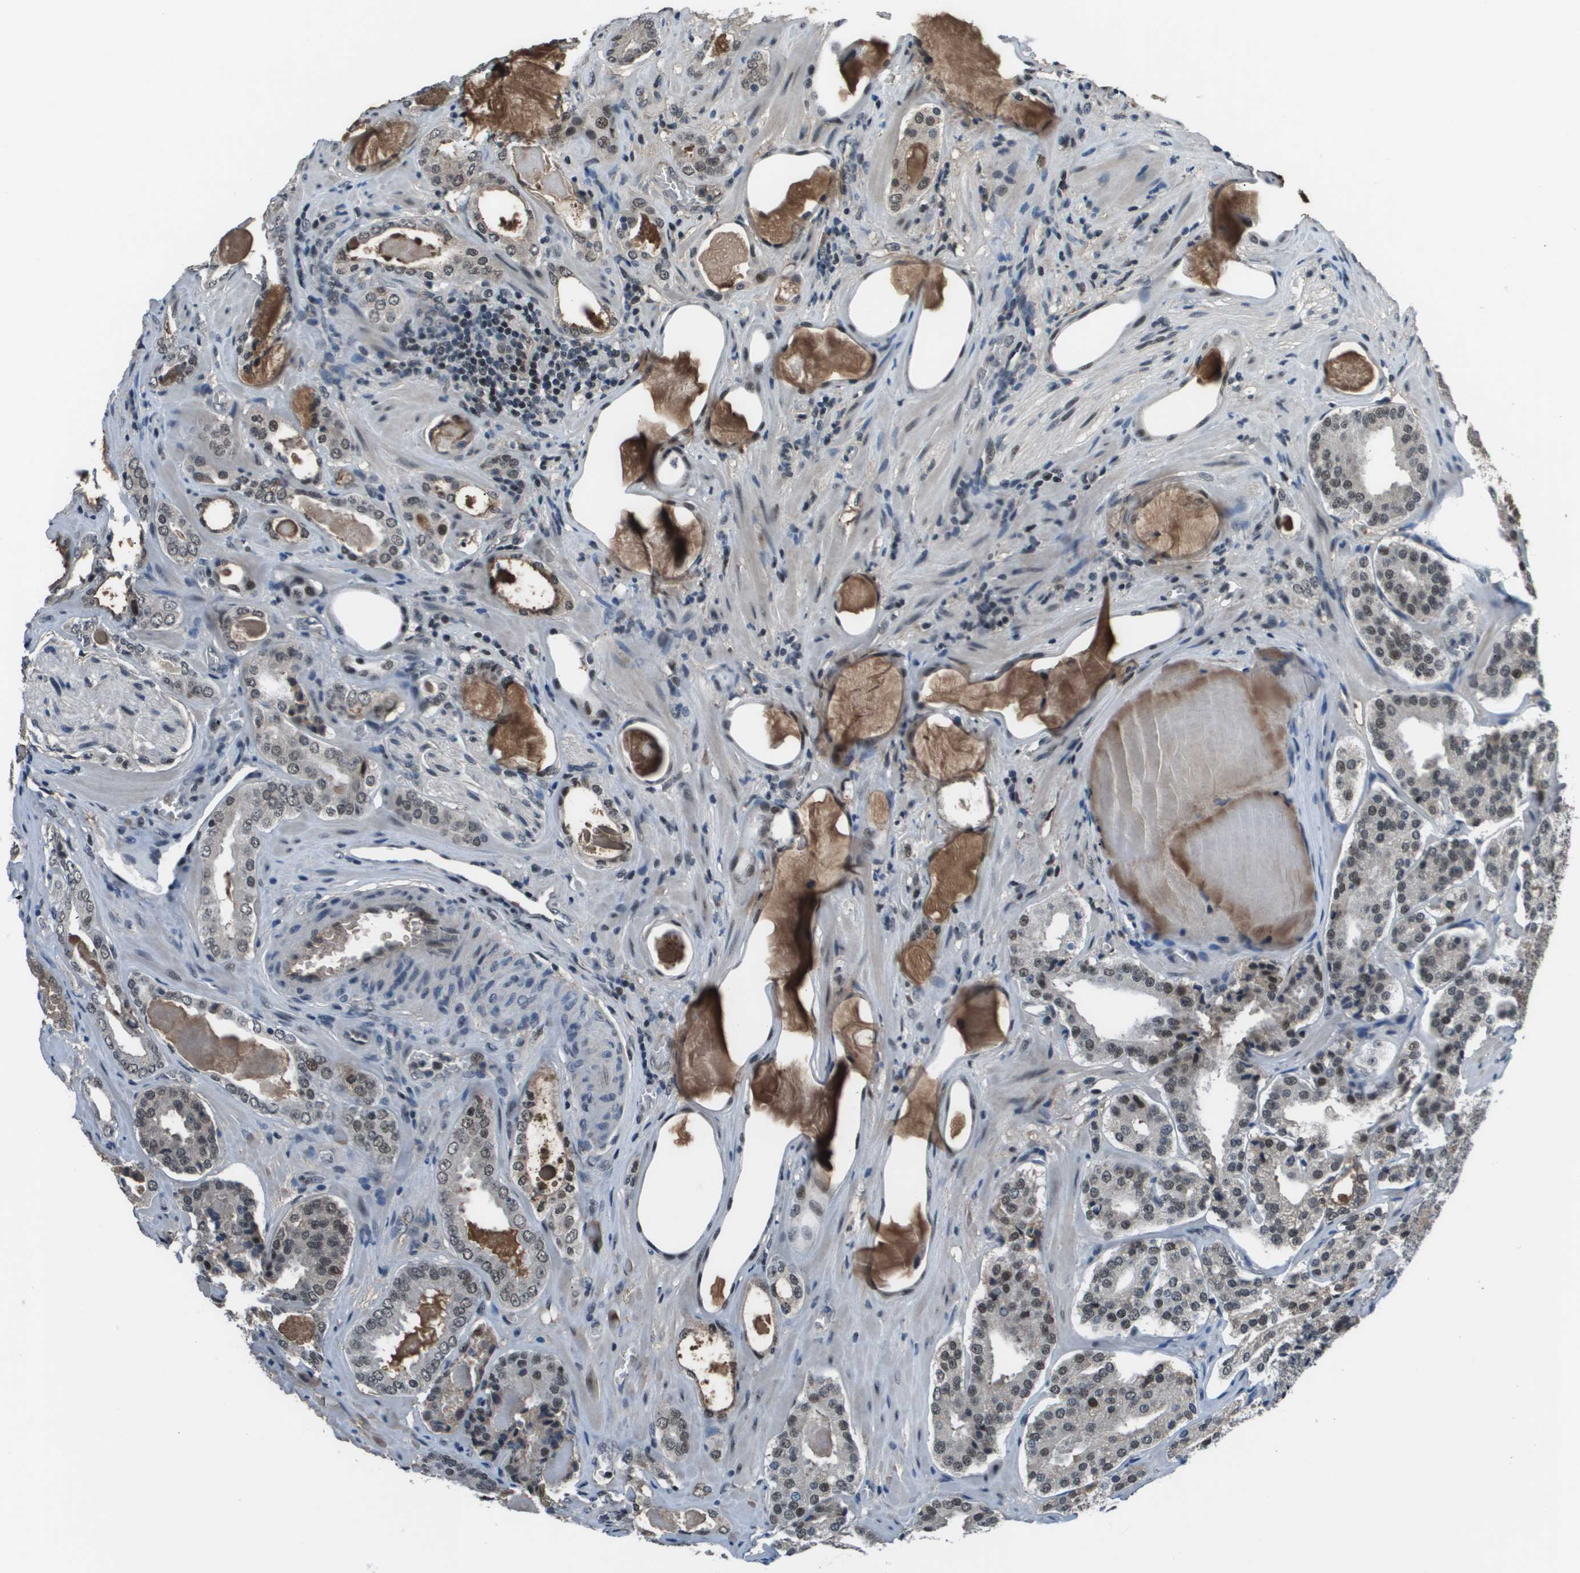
{"staining": {"intensity": "moderate", "quantity": "25%-75%", "location": "nuclear"}, "tissue": "prostate cancer", "cell_type": "Tumor cells", "image_type": "cancer", "snomed": [{"axis": "morphology", "description": "Adenocarcinoma, High grade"}, {"axis": "topography", "description": "Prostate"}], "caption": "An immunohistochemistry image of tumor tissue is shown. Protein staining in brown shows moderate nuclear positivity in prostate cancer (high-grade adenocarcinoma) within tumor cells. (IHC, brightfield microscopy, high magnification).", "gene": "THRAP3", "patient": {"sex": "male", "age": 60}}